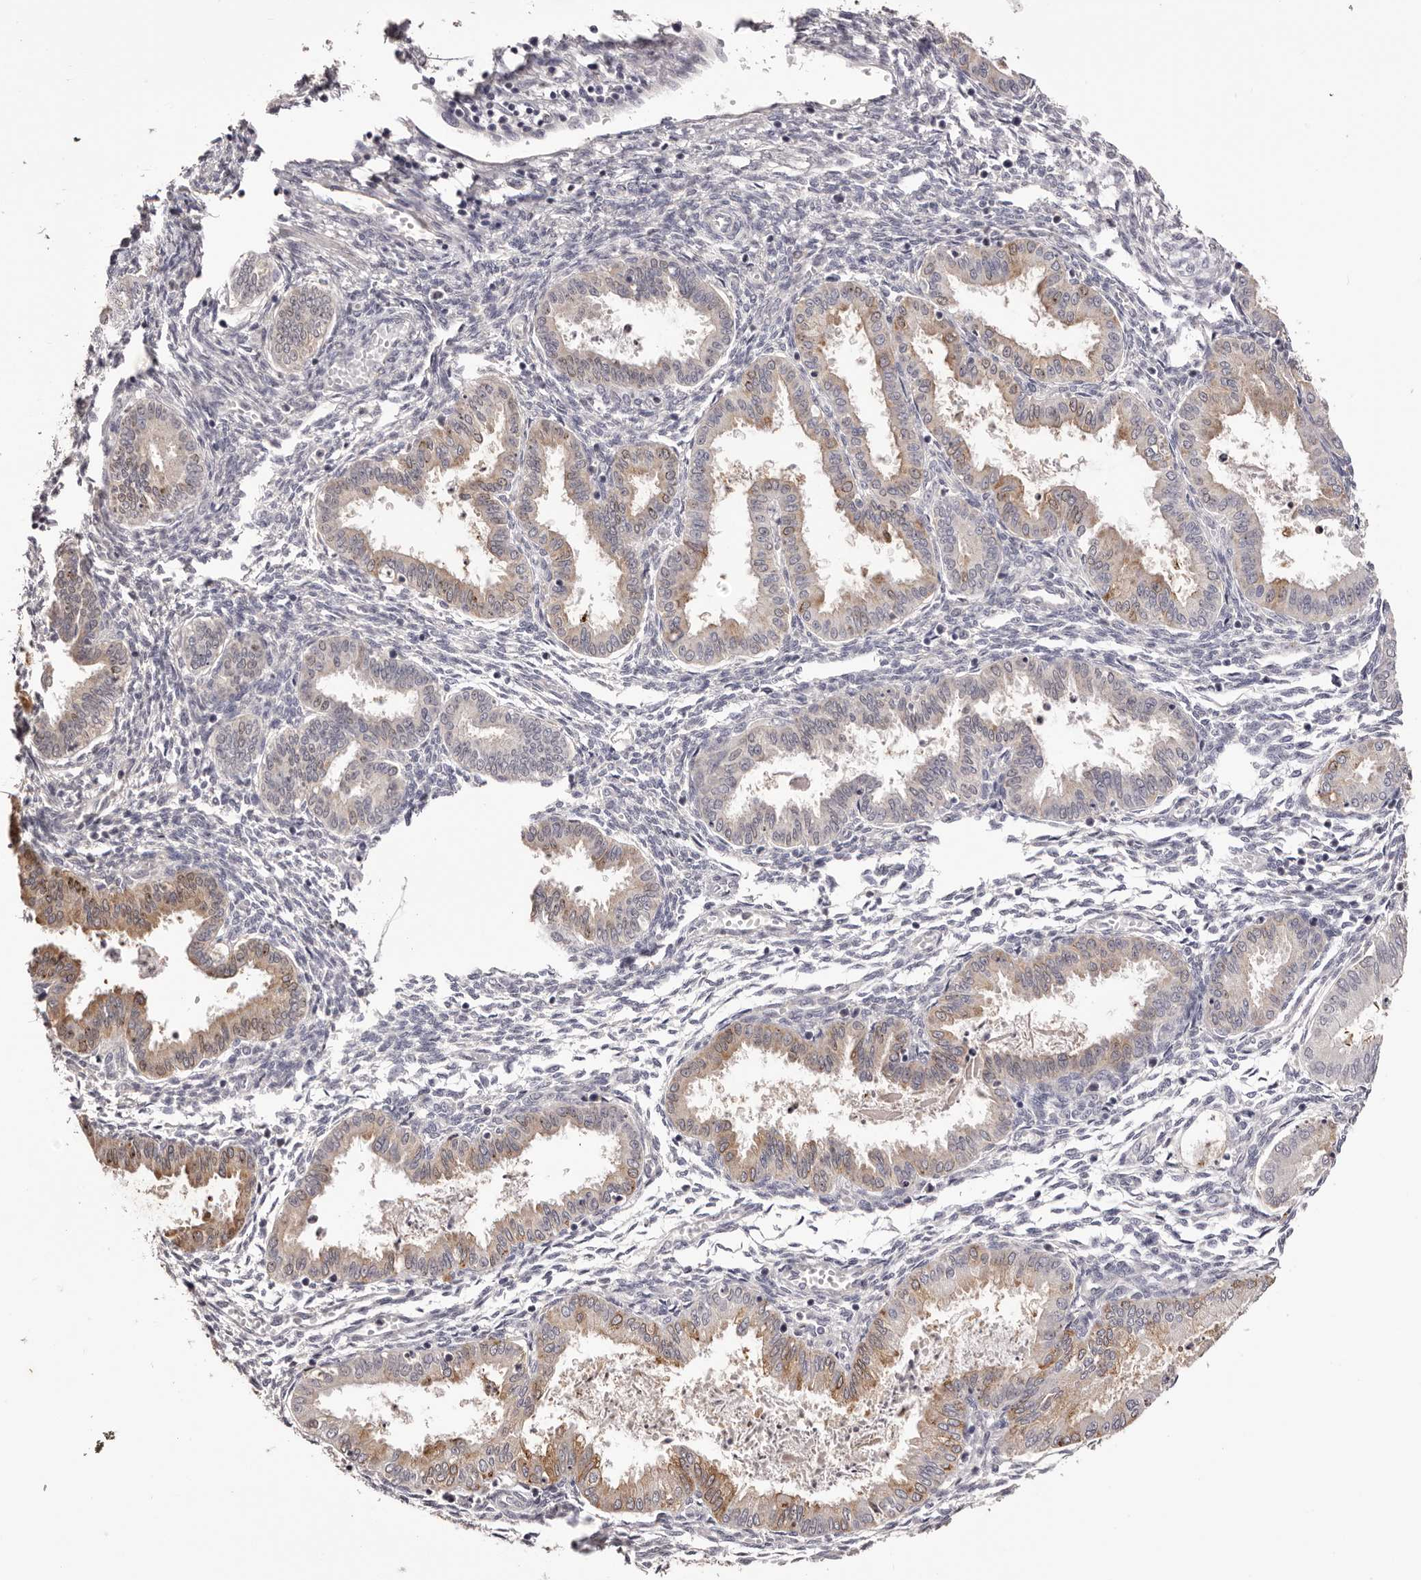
{"staining": {"intensity": "negative", "quantity": "none", "location": "none"}, "tissue": "endometrium", "cell_type": "Cells in endometrial stroma", "image_type": "normal", "snomed": [{"axis": "morphology", "description": "Normal tissue, NOS"}, {"axis": "topography", "description": "Endometrium"}], "caption": "DAB (3,3'-diaminobenzidine) immunohistochemical staining of benign endometrium displays no significant staining in cells in endometrial stroma.", "gene": "KCNJ8", "patient": {"sex": "female", "age": 33}}